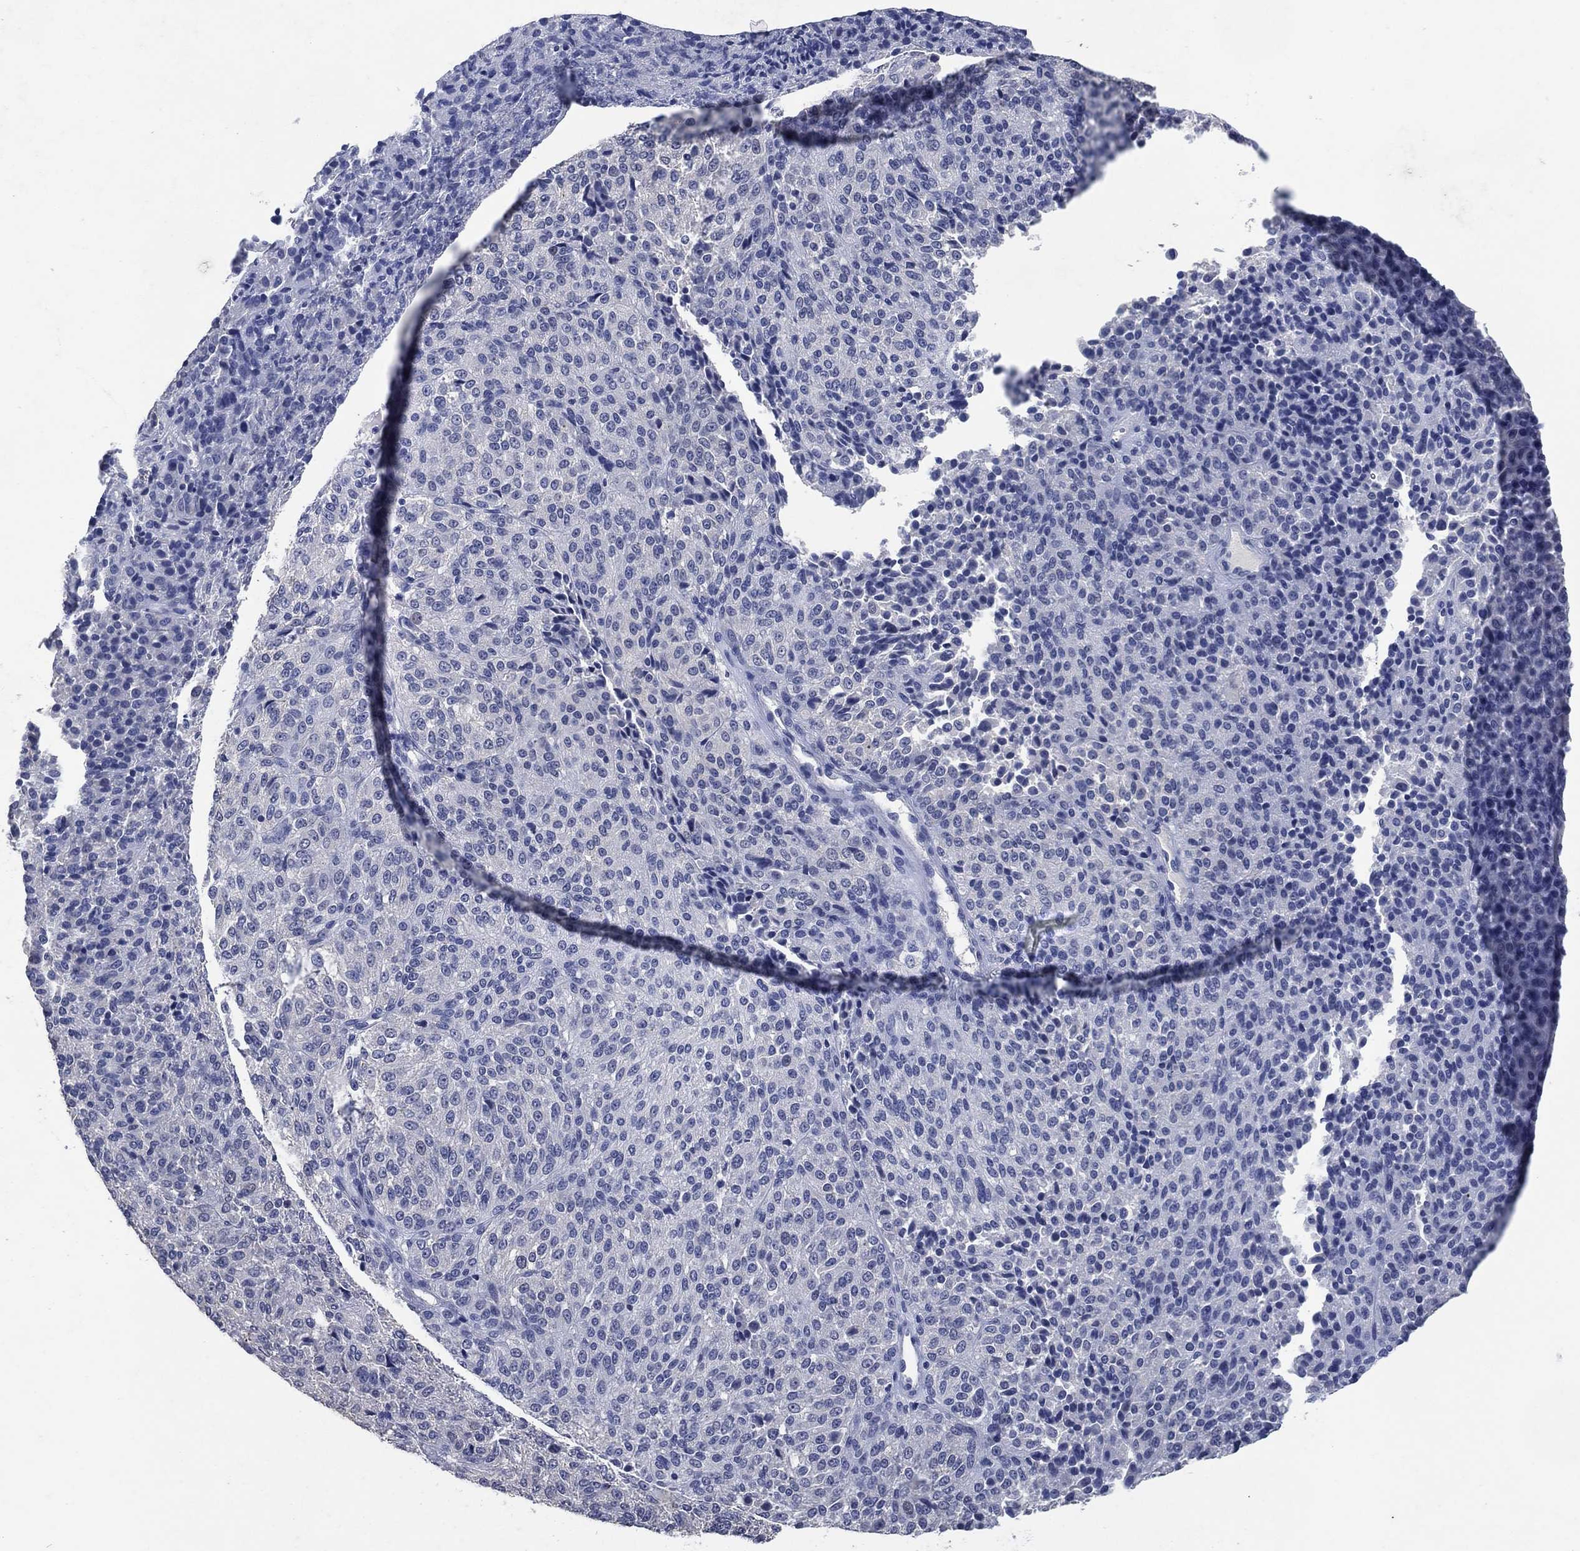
{"staining": {"intensity": "negative", "quantity": "none", "location": "none"}, "tissue": "melanoma", "cell_type": "Tumor cells", "image_type": "cancer", "snomed": [{"axis": "morphology", "description": "Malignant melanoma, Metastatic site"}, {"axis": "topography", "description": "Brain"}], "caption": "Tumor cells are negative for protein expression in human malignant melanoma (metastatic site).", "gene": "FSCN2", "patient": {"sex": "female", "age": 56}}